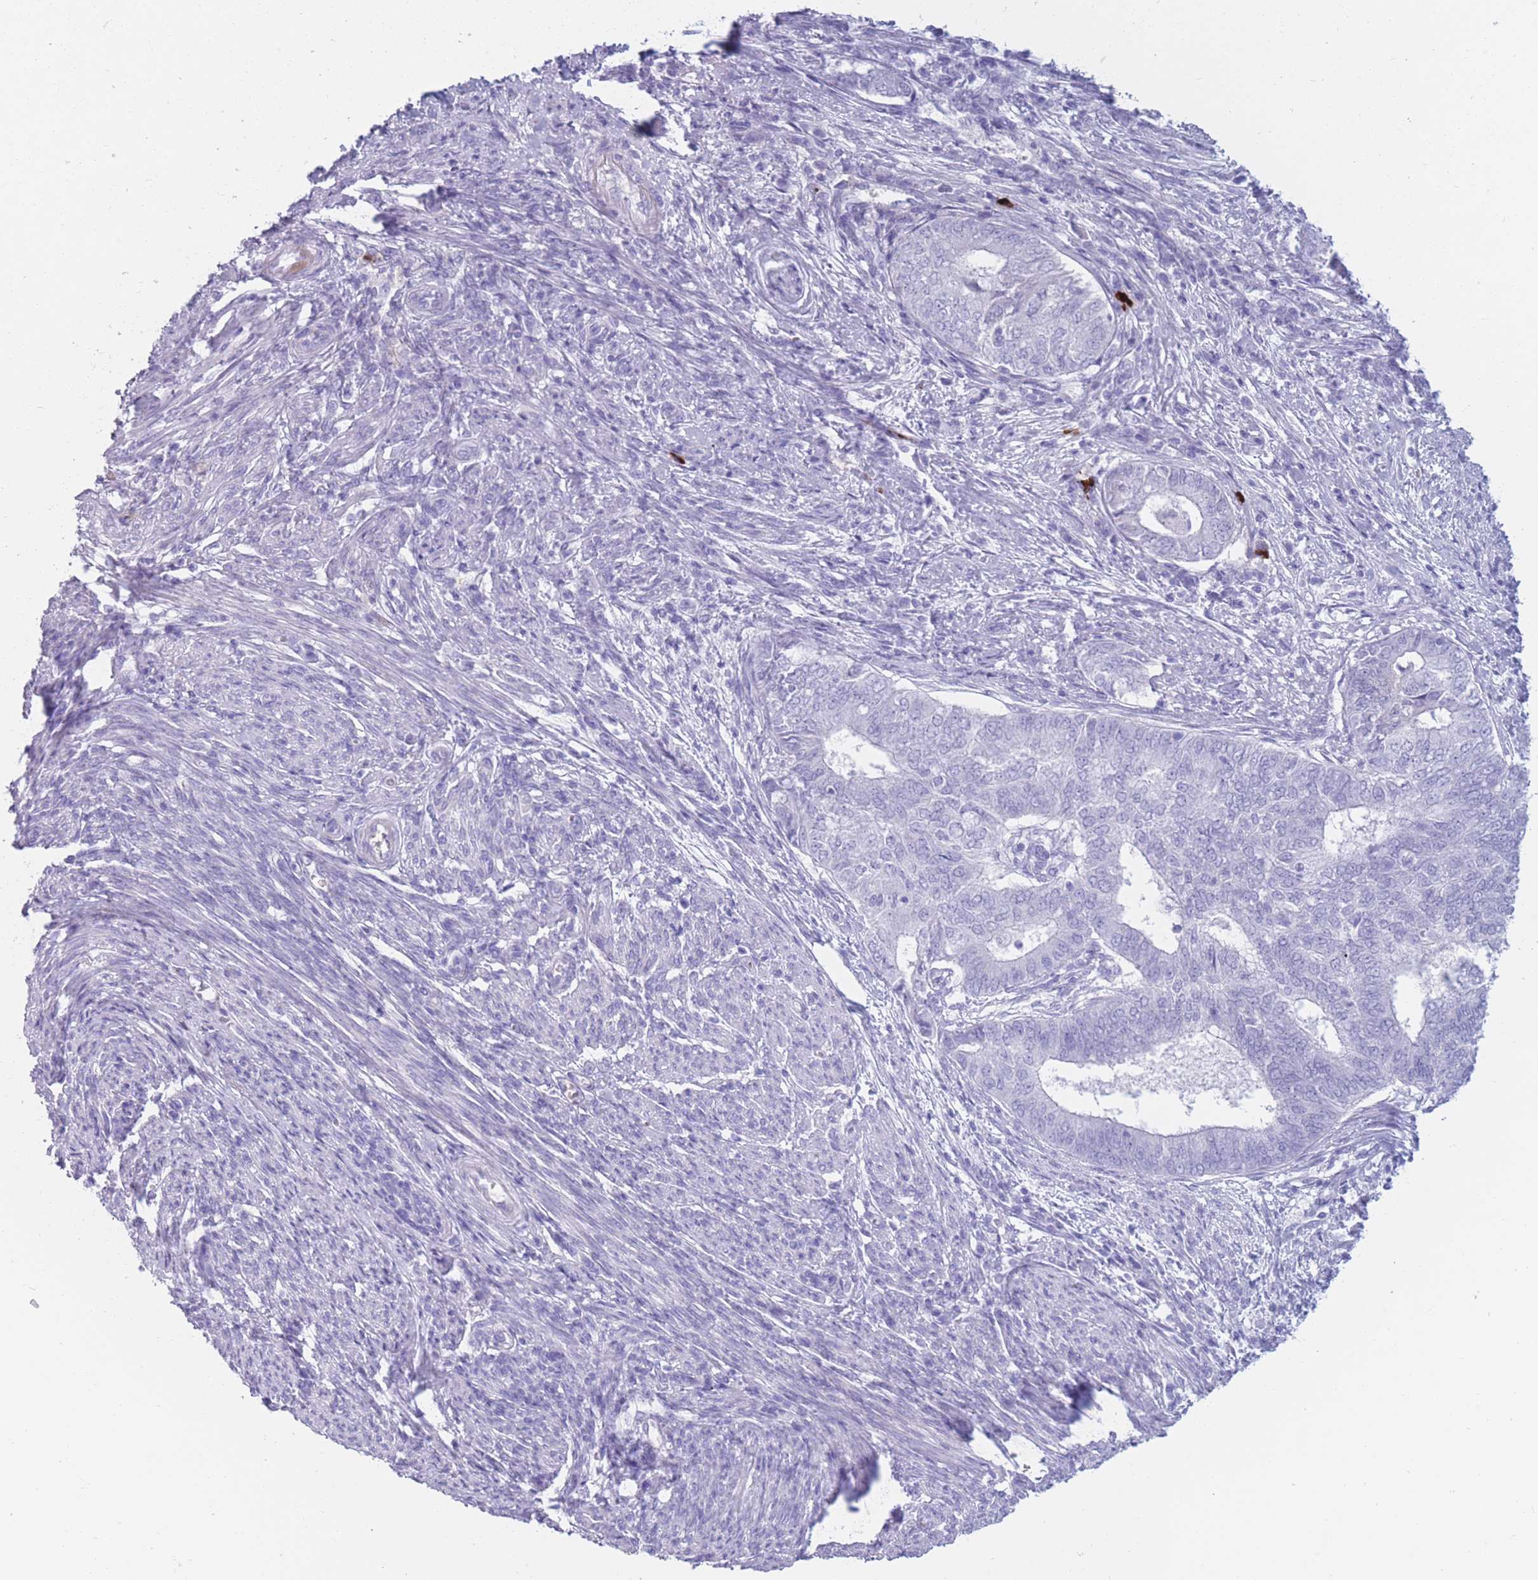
{"staining": {"intensity": "negative", "quantity": "none", "location": "none"}, "tissue": "endometrial cancer", "cell_type": "Tumor cells", "image_type": "cancer", "snomed": [{"axis": "morphology", "description": "Adenocarcinoma, NOS"}, {"axis": "topography", "description": "Endometrium"}], "caption": "Tumor cells are negative for brown protein staining in adenocarcinoma (endometrial). Nuclei are stained in blue.", "gene": "TNFSF11", "patient": {"sex": "female", "age": 62}}